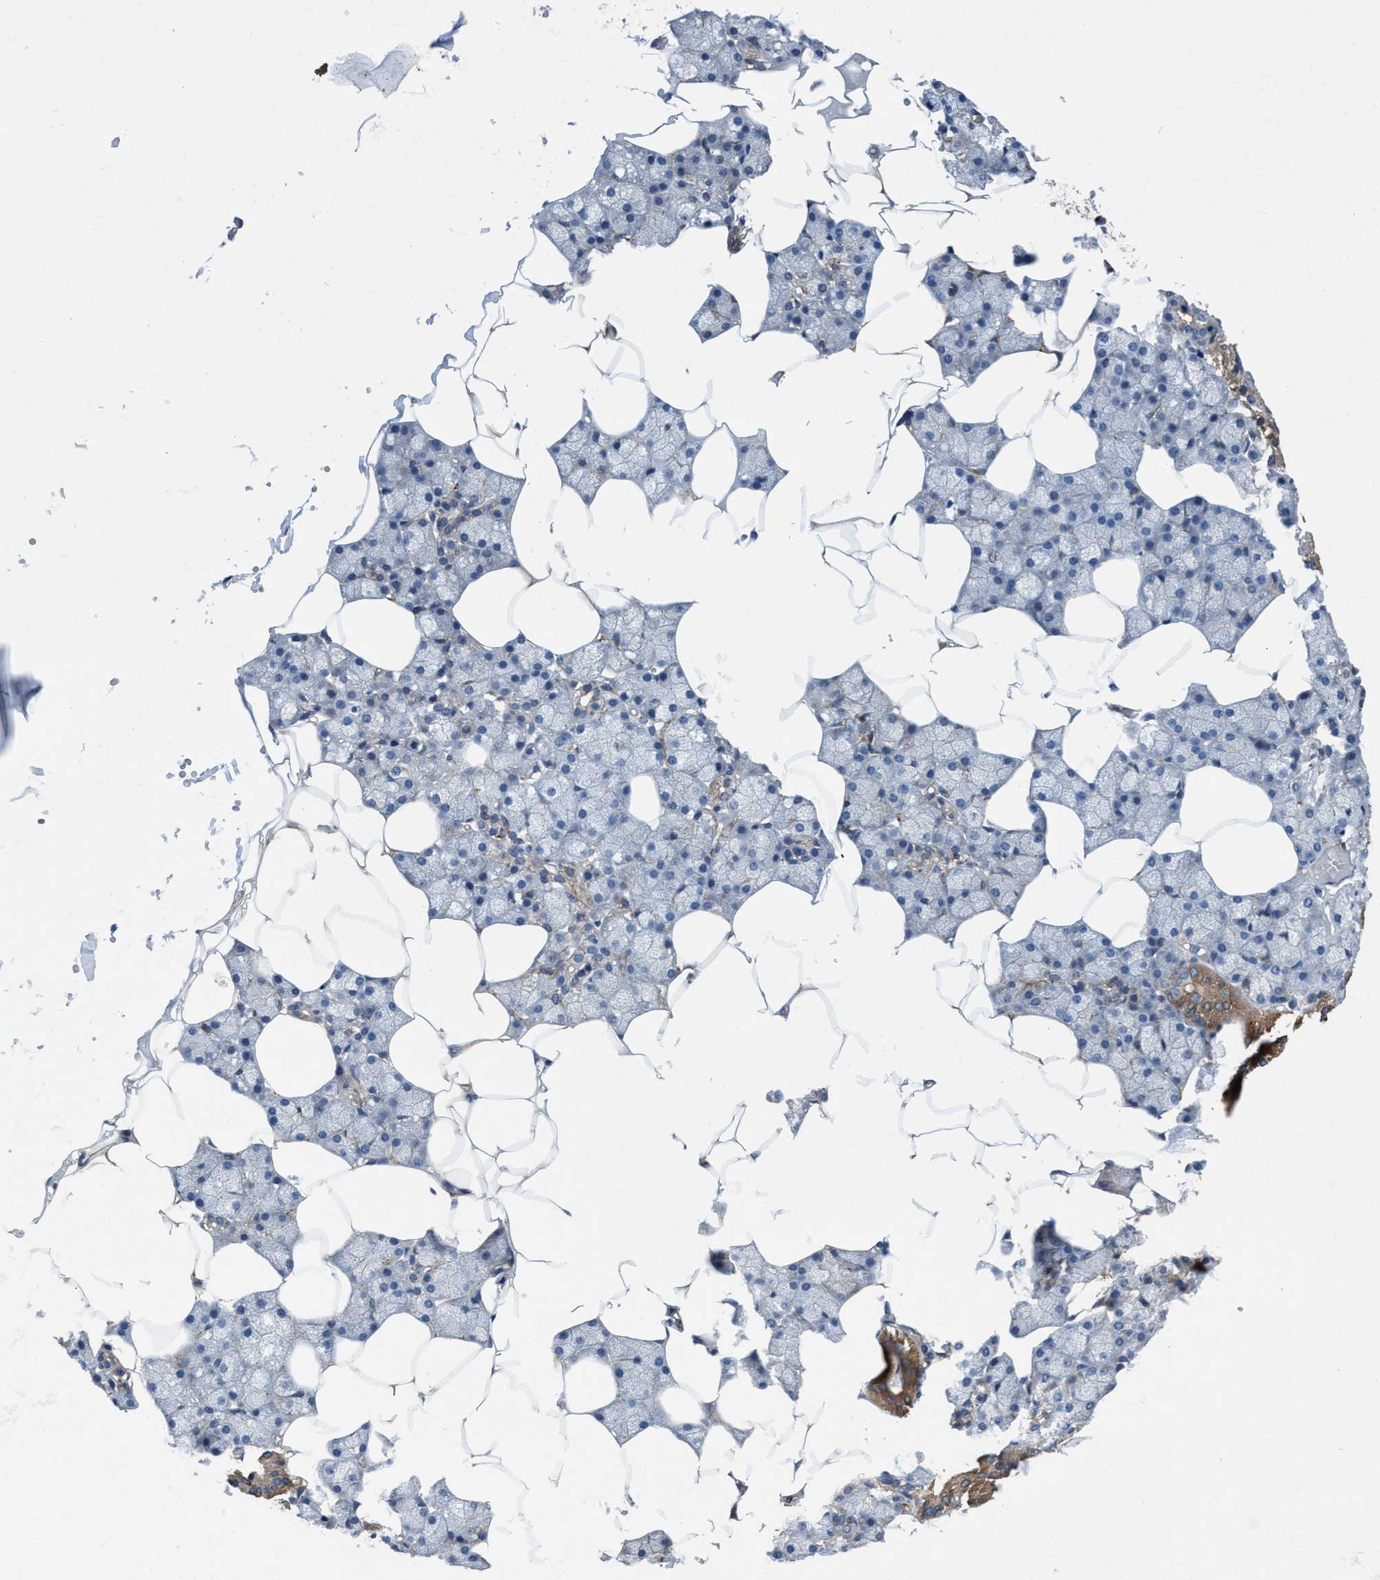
{"staining": {"intensity": "strong", "quantity": "<25%", "location": "cytoplasmic/membranous"}, "tissue": "salivary gland", "cell_type": "Glandular cells", "image_type": "normal", "snomed": [{"axis": "morphology", "description": "Normal tissue, NOS"}, {"axis": "topography", "description": "Salivary gland"}], "caption": "Human salivary gland stained with a brown dye shows strong cytoplasmic/membranous positive positivity in approximately <25% of glandular cells.", "gene": "NMT1", "patient": {"sex": "male", "age": 62}}